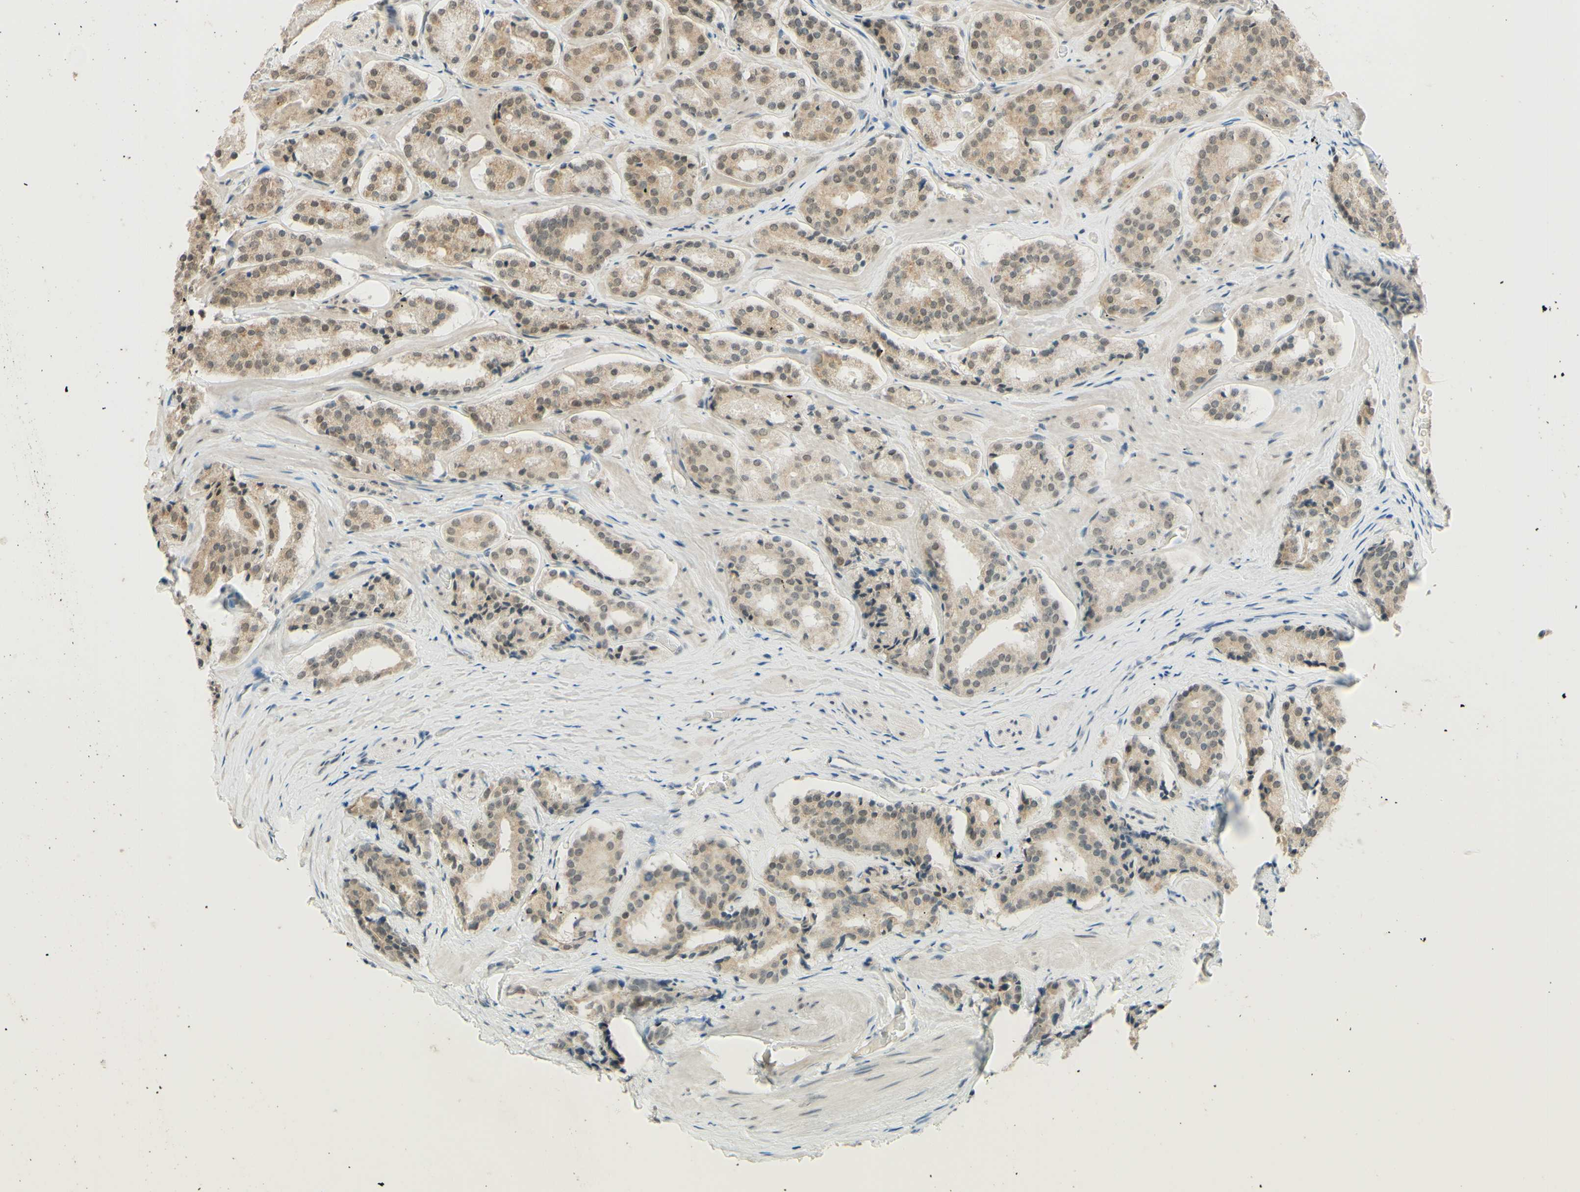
{"staining": {"intensity": "weak", "quantity": ">75%", "location": "cytoplasmic/membranous,nuclear"}, "tissue": "prostate cancer", "cell_type": "Tumor cells", "image_type": "cancer", "snomed": [{"axis": "morphology", "description": "Adenocarcinoma, High grade"}, {"axis": "topography", "description": "Prostate"}], "caption": "An IHC image of tumor tissue is shown. Protein staining in brown shows weak cytoplasmic/membranous and nuclear positivity in high-grade adenocarcinoma (prostate) within tumor cells.", "gene": "SMARCB1", "patient": {"sex": "male", "age": 60}}